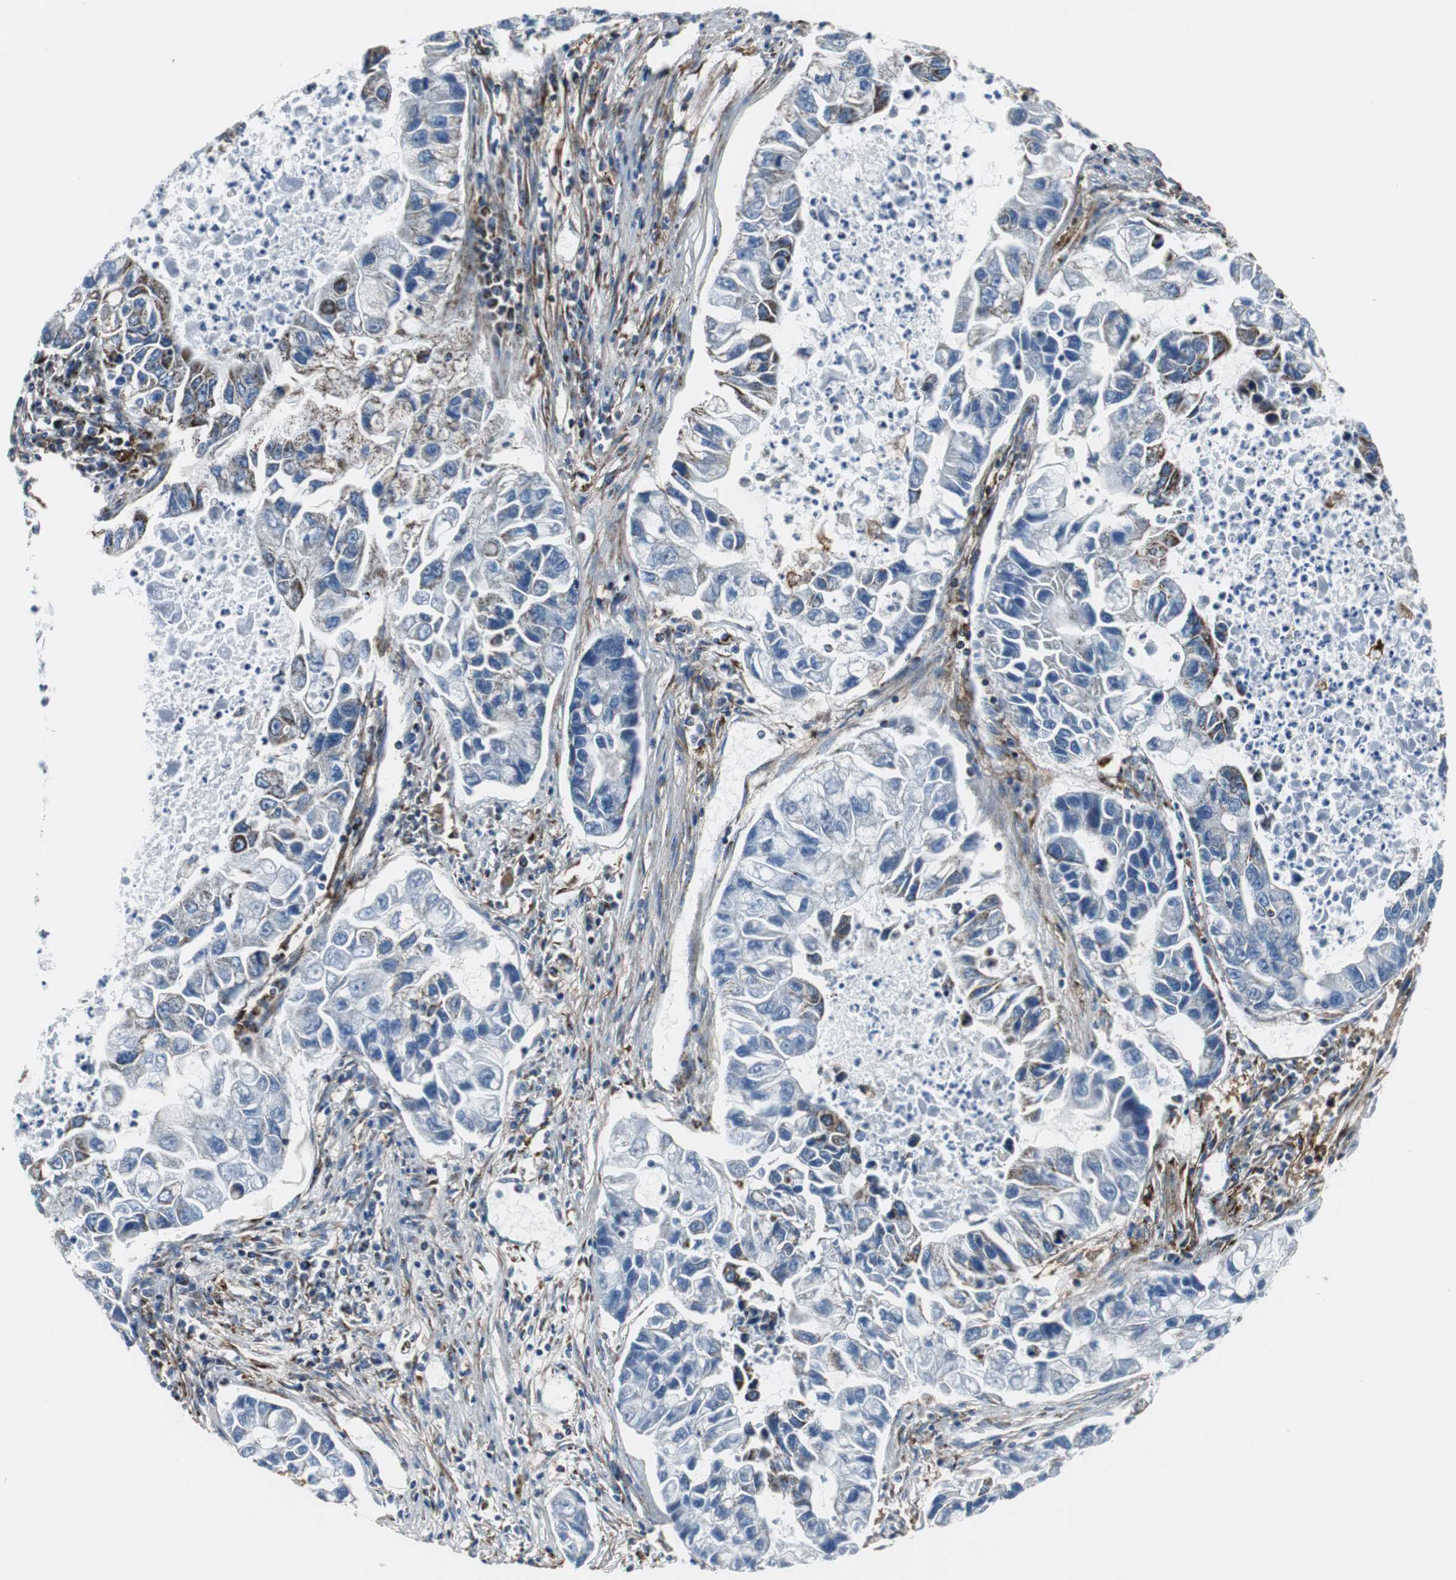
{"staining": {"intensity": "negative", "quantity": "none", "location": "none"}, "tissue": "lung cancer", "cell_type": "Tumor cells", "image_type": "cancer", "snomed": [{"axis": "morphology", "description": "Adenocarcinoma, NOS"}, {"axis": "topography", "description": "Lung"}], "caption": "Tumor cells show no significant protein expression in adenocarcinoma (lung). (DAB immunohistochemistry with hematoxylin counter stain).", "gene": "C1QTNF7", "patient": {"sex": "female", "age": 51}}